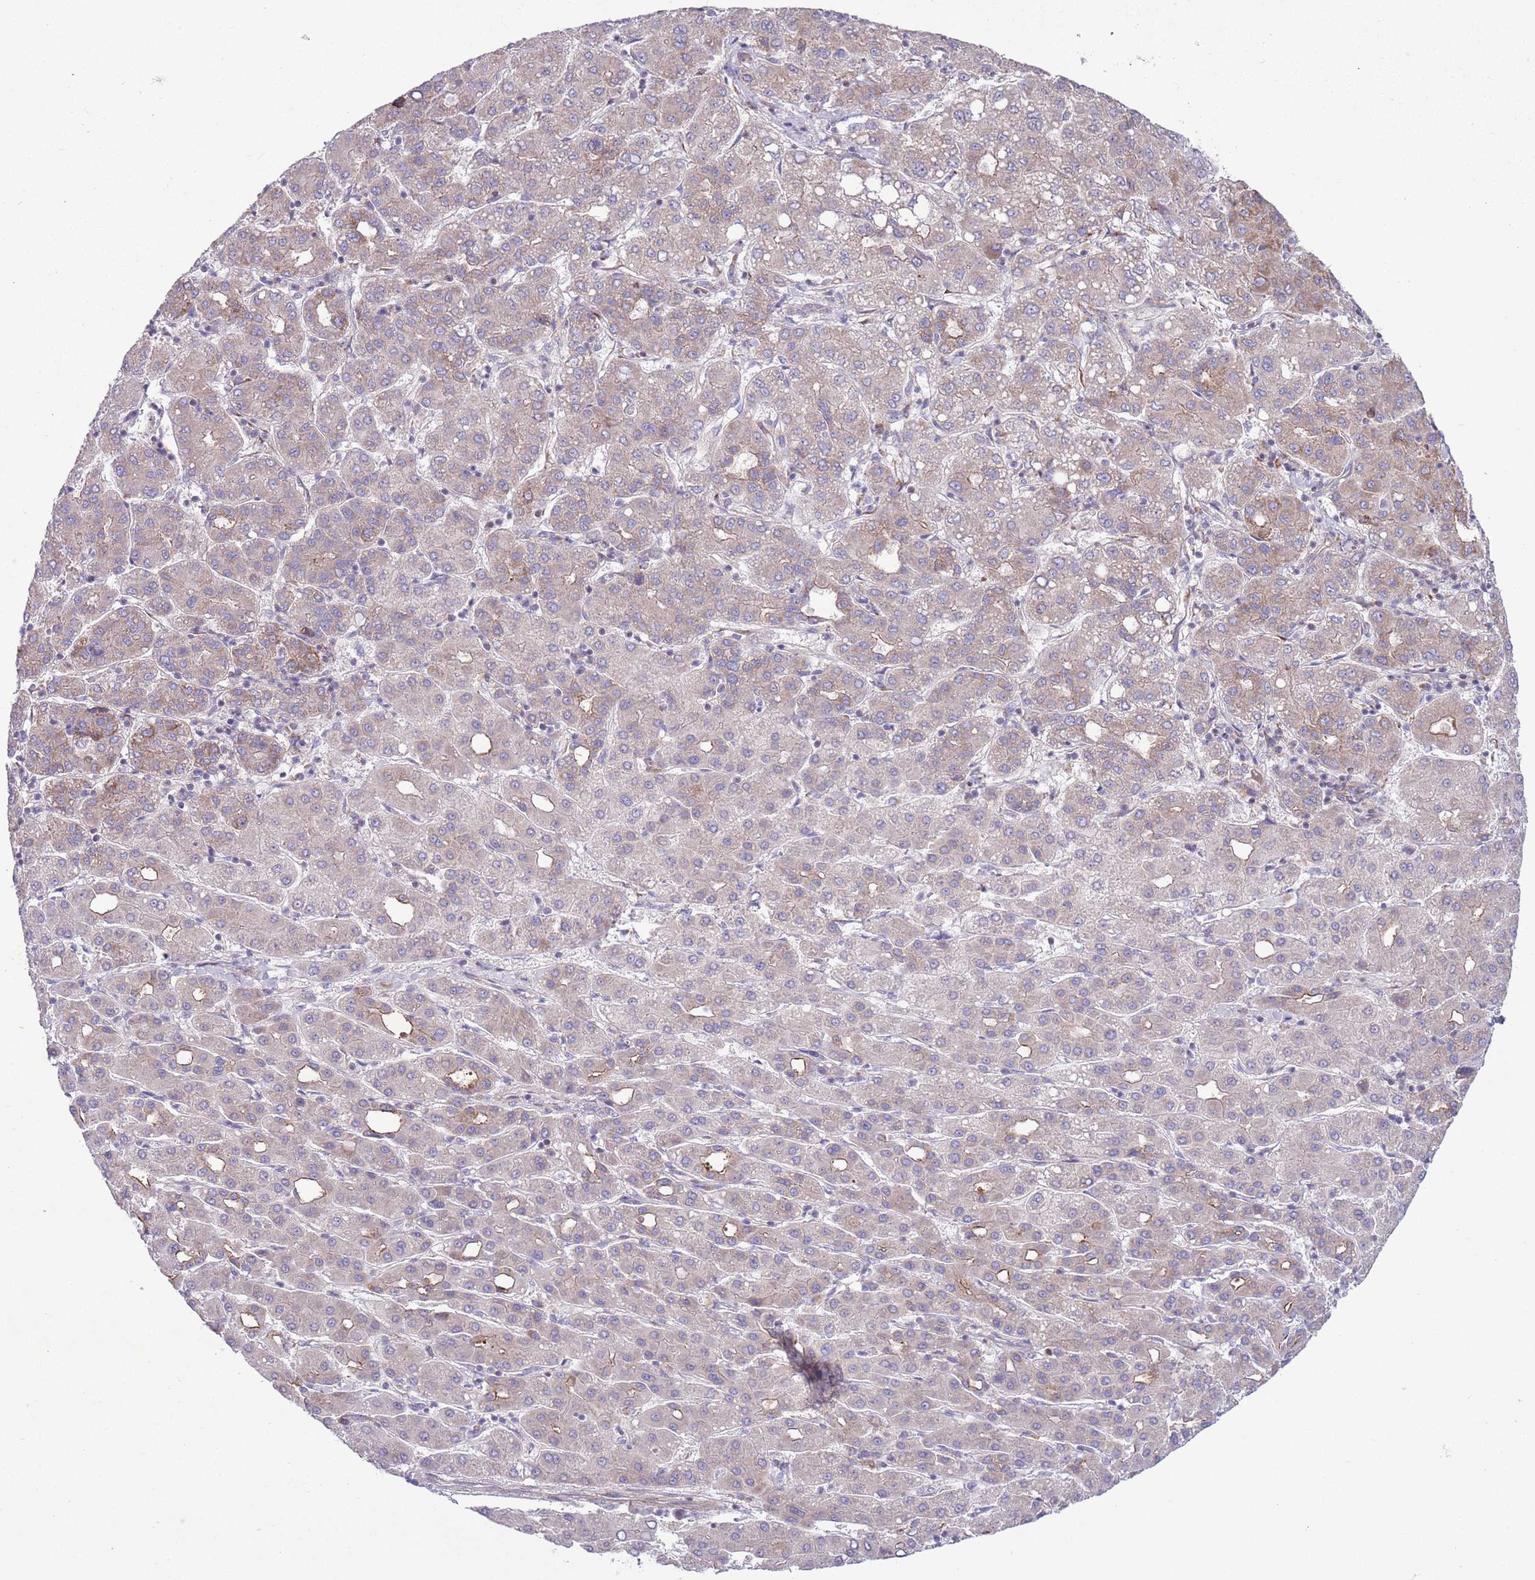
{"staining": {"intensity": "moderate", "quantity": "<25%", "location": "cytoplasmic/membranous"}, "tissue": "liver cancer", "cell_type": "Tumor cells", "image_type": "cancer", "snomed": [{"axis": "morphology", "description": "Carcinoma, Hepatocellular, NOS"}, {"axis": "topography", "description": "Liver"}], "caption": "Immunohistochemical staining of liver cancer displays low levels of moderate cytoplasmic/membranous staining in approximately <25% of tumor cells.", "gene": "TOMM5", "patient": {"sex": "male", "age": 65}}